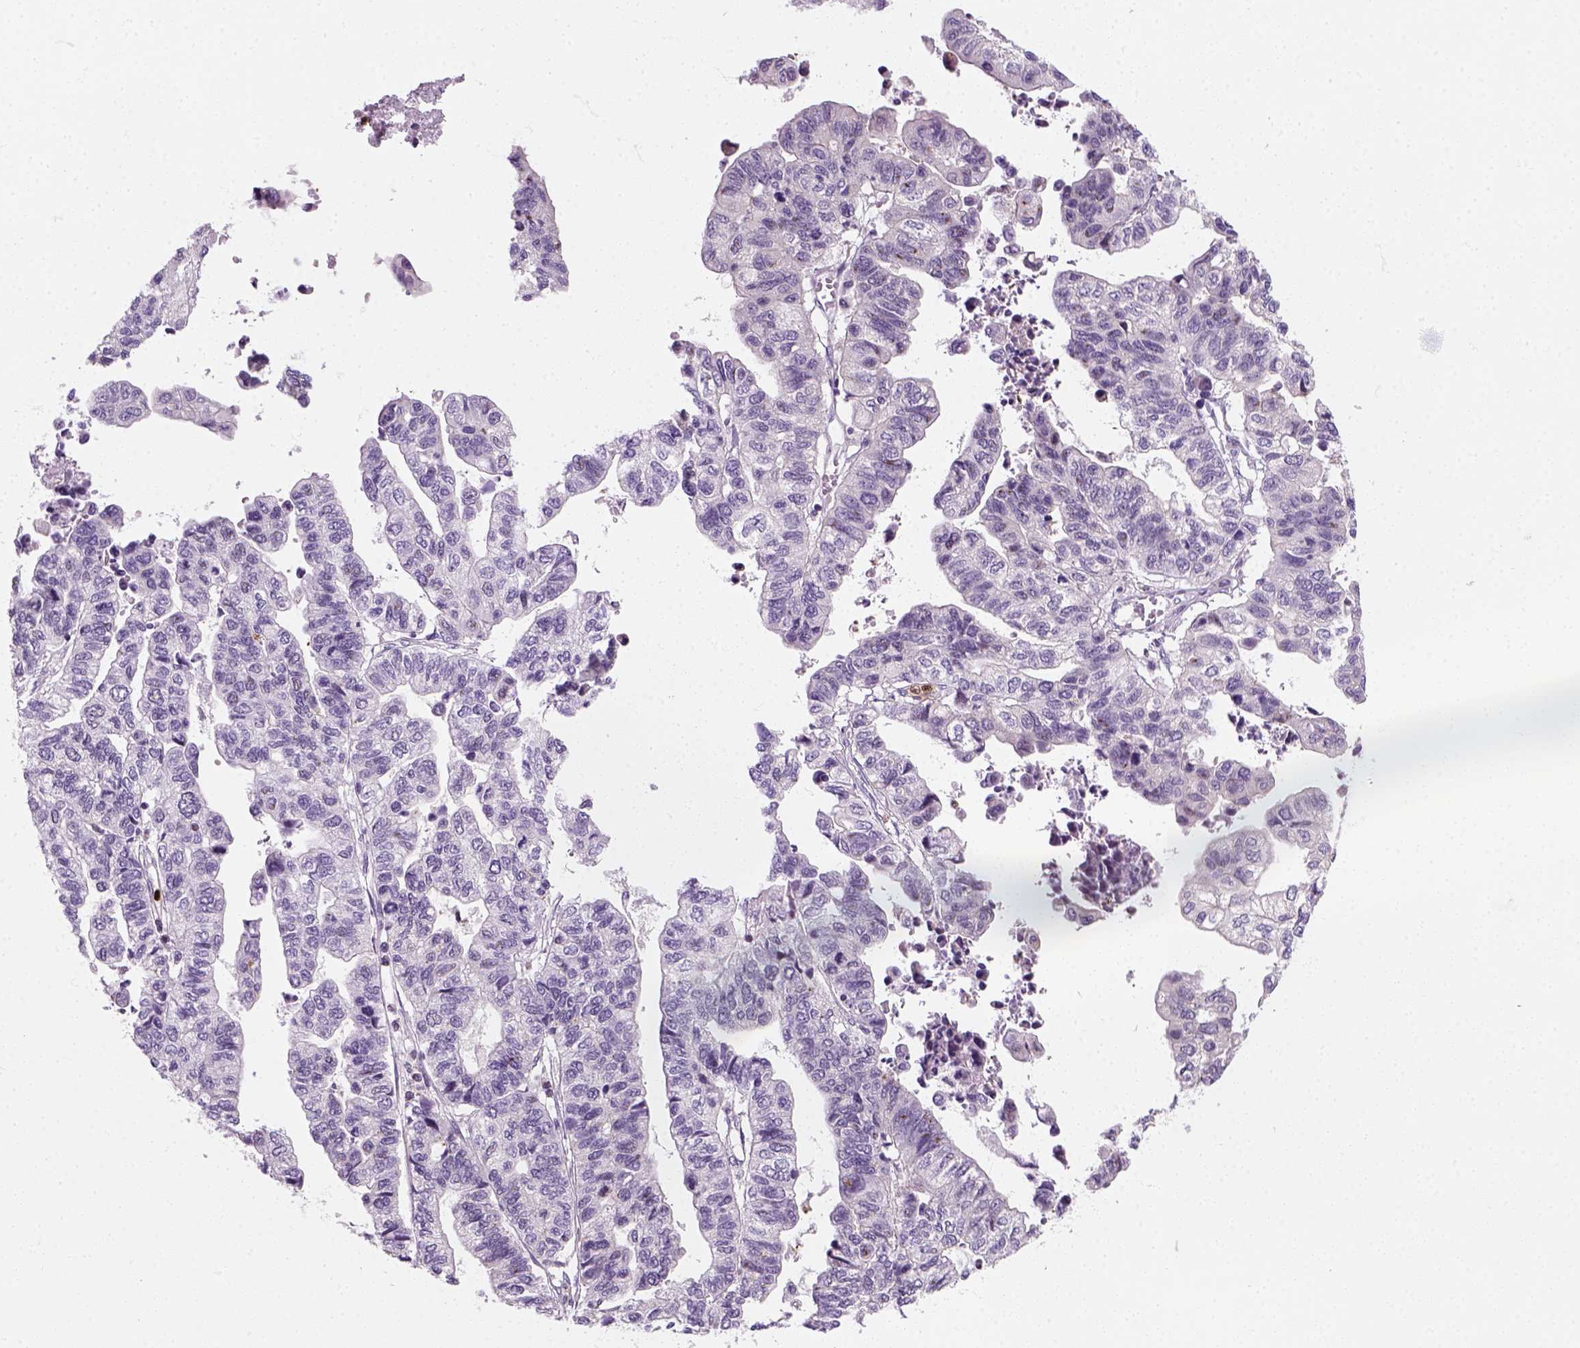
{"staining": {"intensity": "negative", "quantity": "none", "location": "none"}, "tissue": "stomach cancer", "cell_type": "Tumor cells", "image_type": "cancer", "snomed": [{"axis": "morphology", "description": "Adenocarcinoma, NOS"}, {"axis": "topography", "description": "Stomach, upper"}], "caption": "The histopathology image reveals no significant expression in tumor cells of adenocarcinoma (stomach).", "gene": "IL4", "patient": {"sex": "female", "age": 67}}